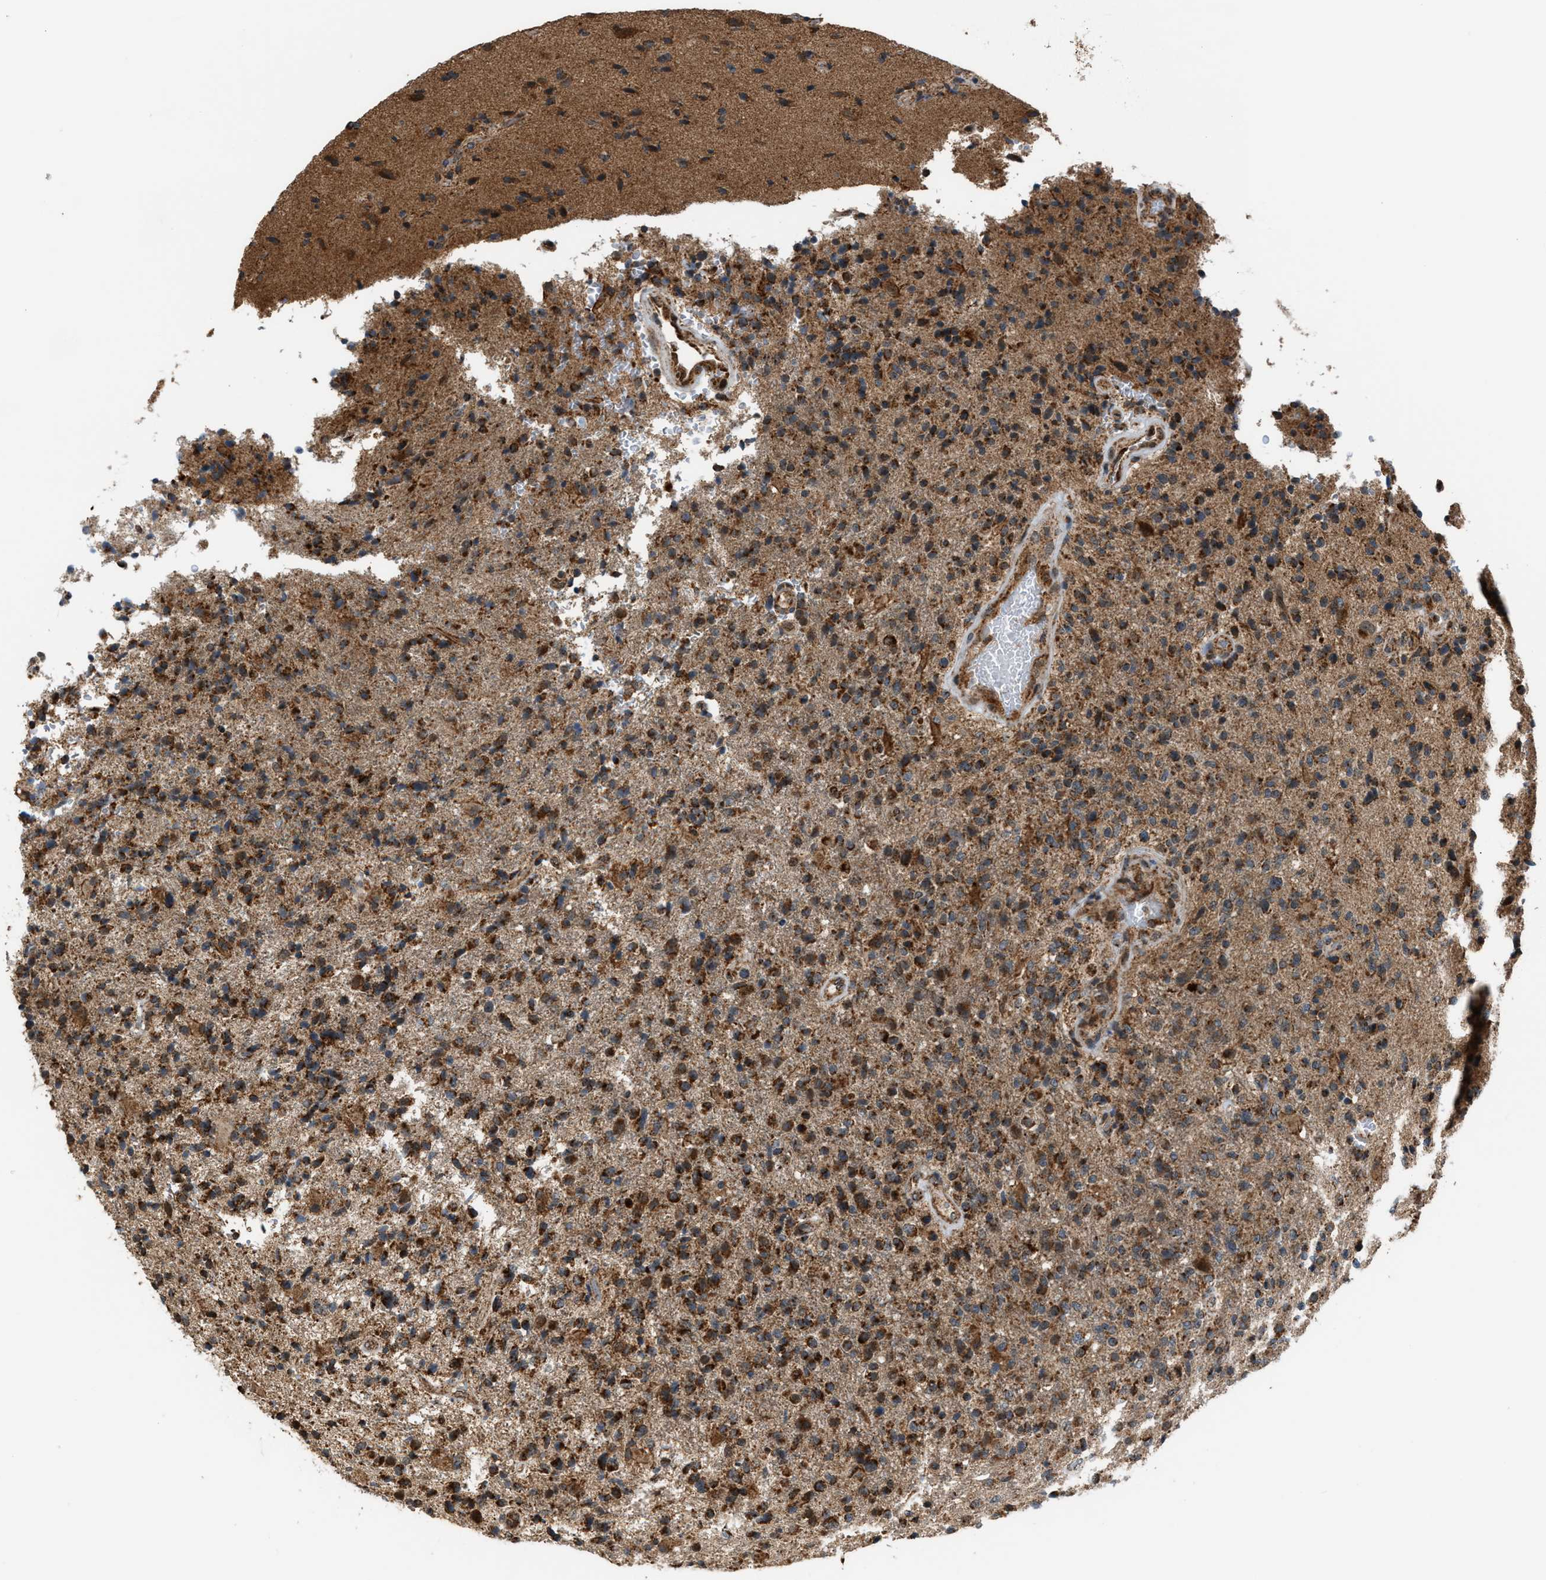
{"staining": {"intensity": "moderate", "quantity": ">75%", "location": "cytoplasmic/membranous"}, "tissue": "glioma", "cell_type": "Tumor cells", "image_type": "cancer", "snomed": [{"axis": "morphology", "description": "Glioma, malignant, High grade"}, {"axis": "topography", "description": "Brain"}], "caption": "Tumor cells display medium levels of moderate cytoplasmic/membranous positivity in approximately >75% of cells in human malignant high-grade glioma. Using DAB (3,3'-diaminobenzidine) (brown) and hematoxylin (blue) stains, captured at high magnification using brightfield microscopy.", "gene": "SGSM2", "patient": {"sex": "male", "age": 72}}